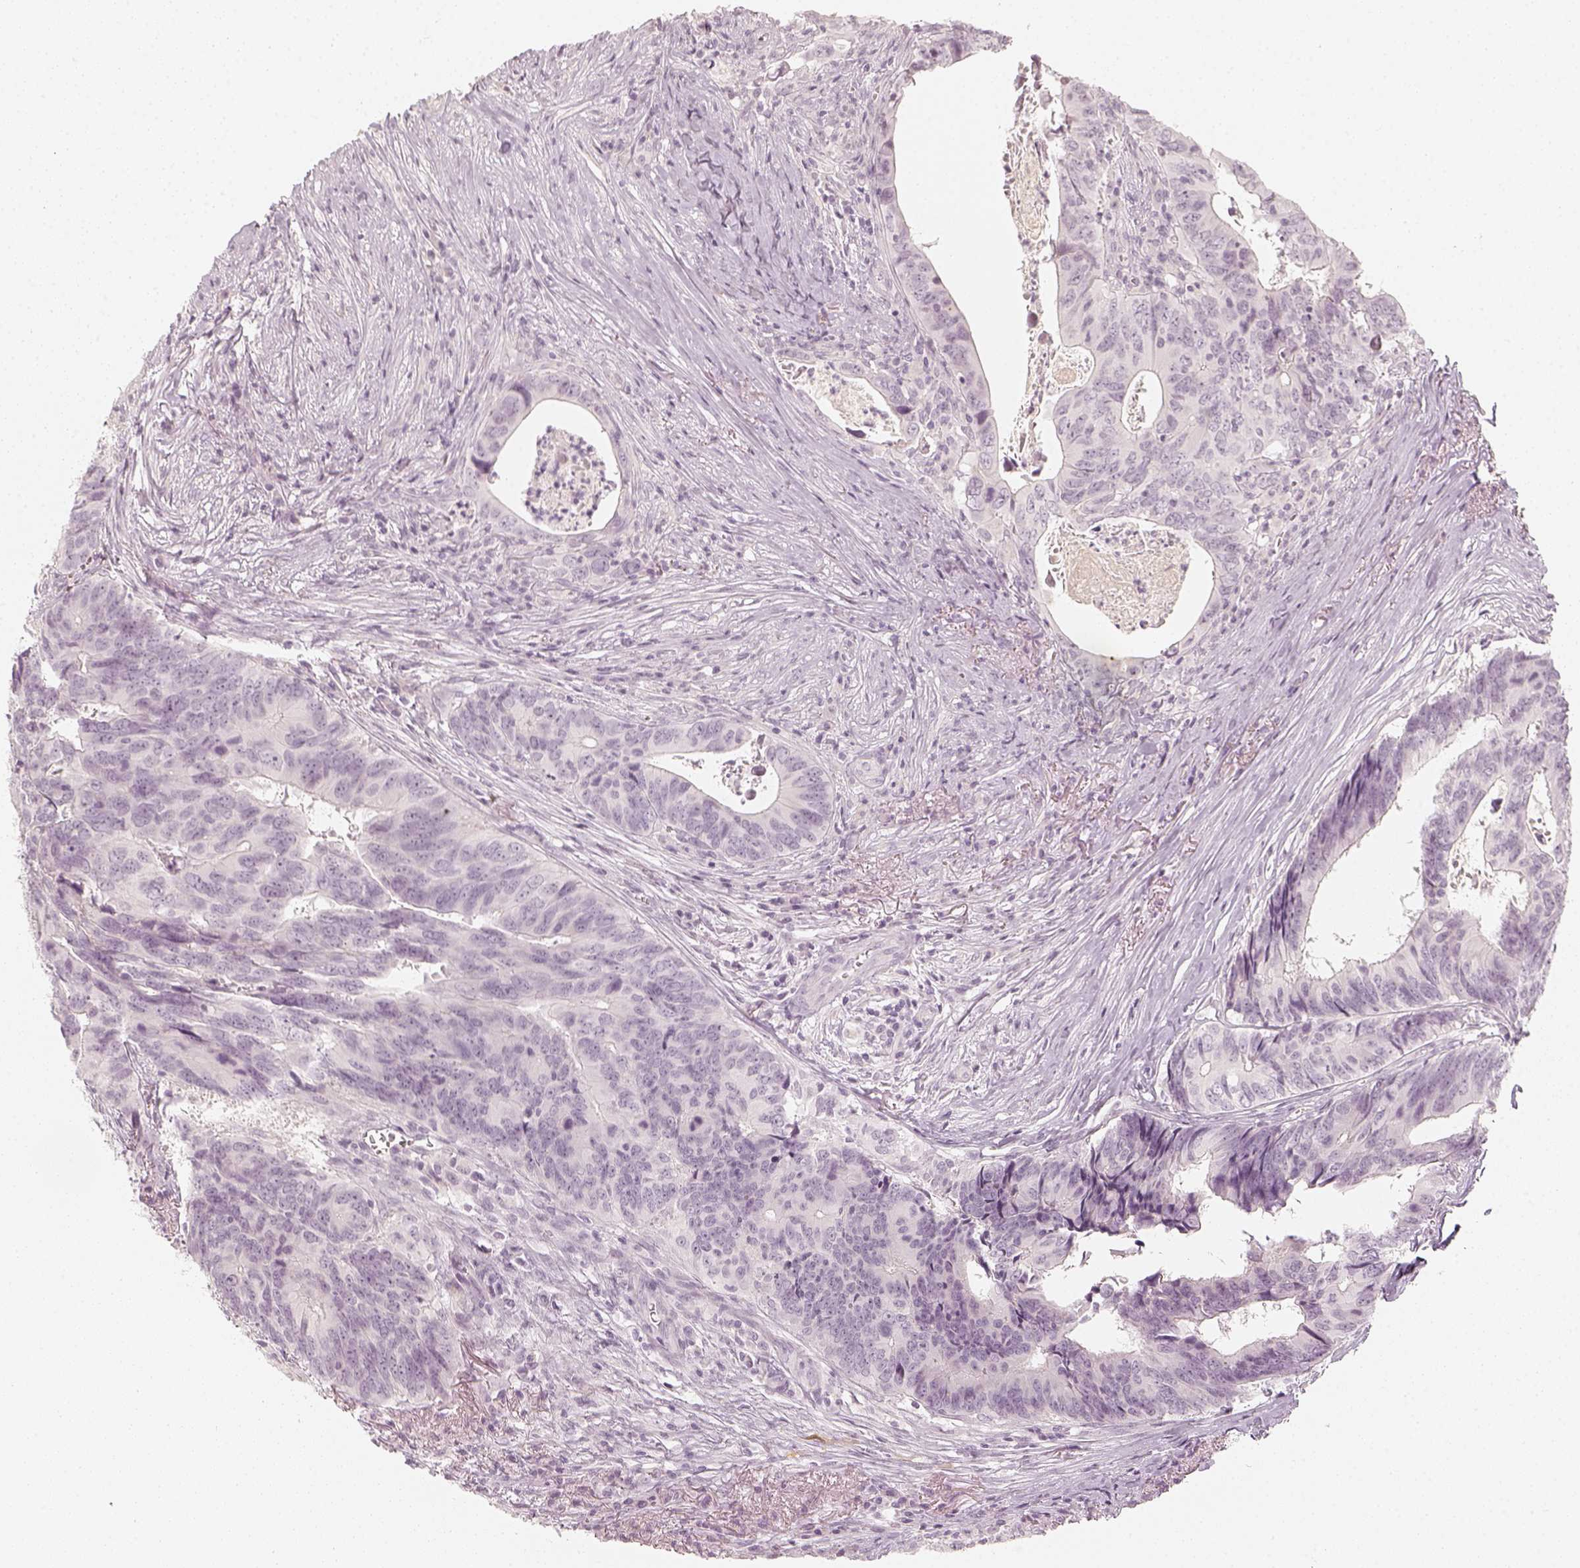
{"staining": {"intensity": "negative", "quantity": "none", "location": "none"}, "tissue": "colorectal cancer", "cell_type": "Tumor cells", "image_type": "cancer", "snomed": [{"axis": "morphology", "description": "Adenocarcinoma, NOS"}, {"axis": "topography", "description": "Colon"}], "caption": "Protein analysis of adenocarcinoma (colorectal) shows no significant expression in tumor cells.", "gene": "DSG4", "patient": {"sex": "female", "age": 82}}